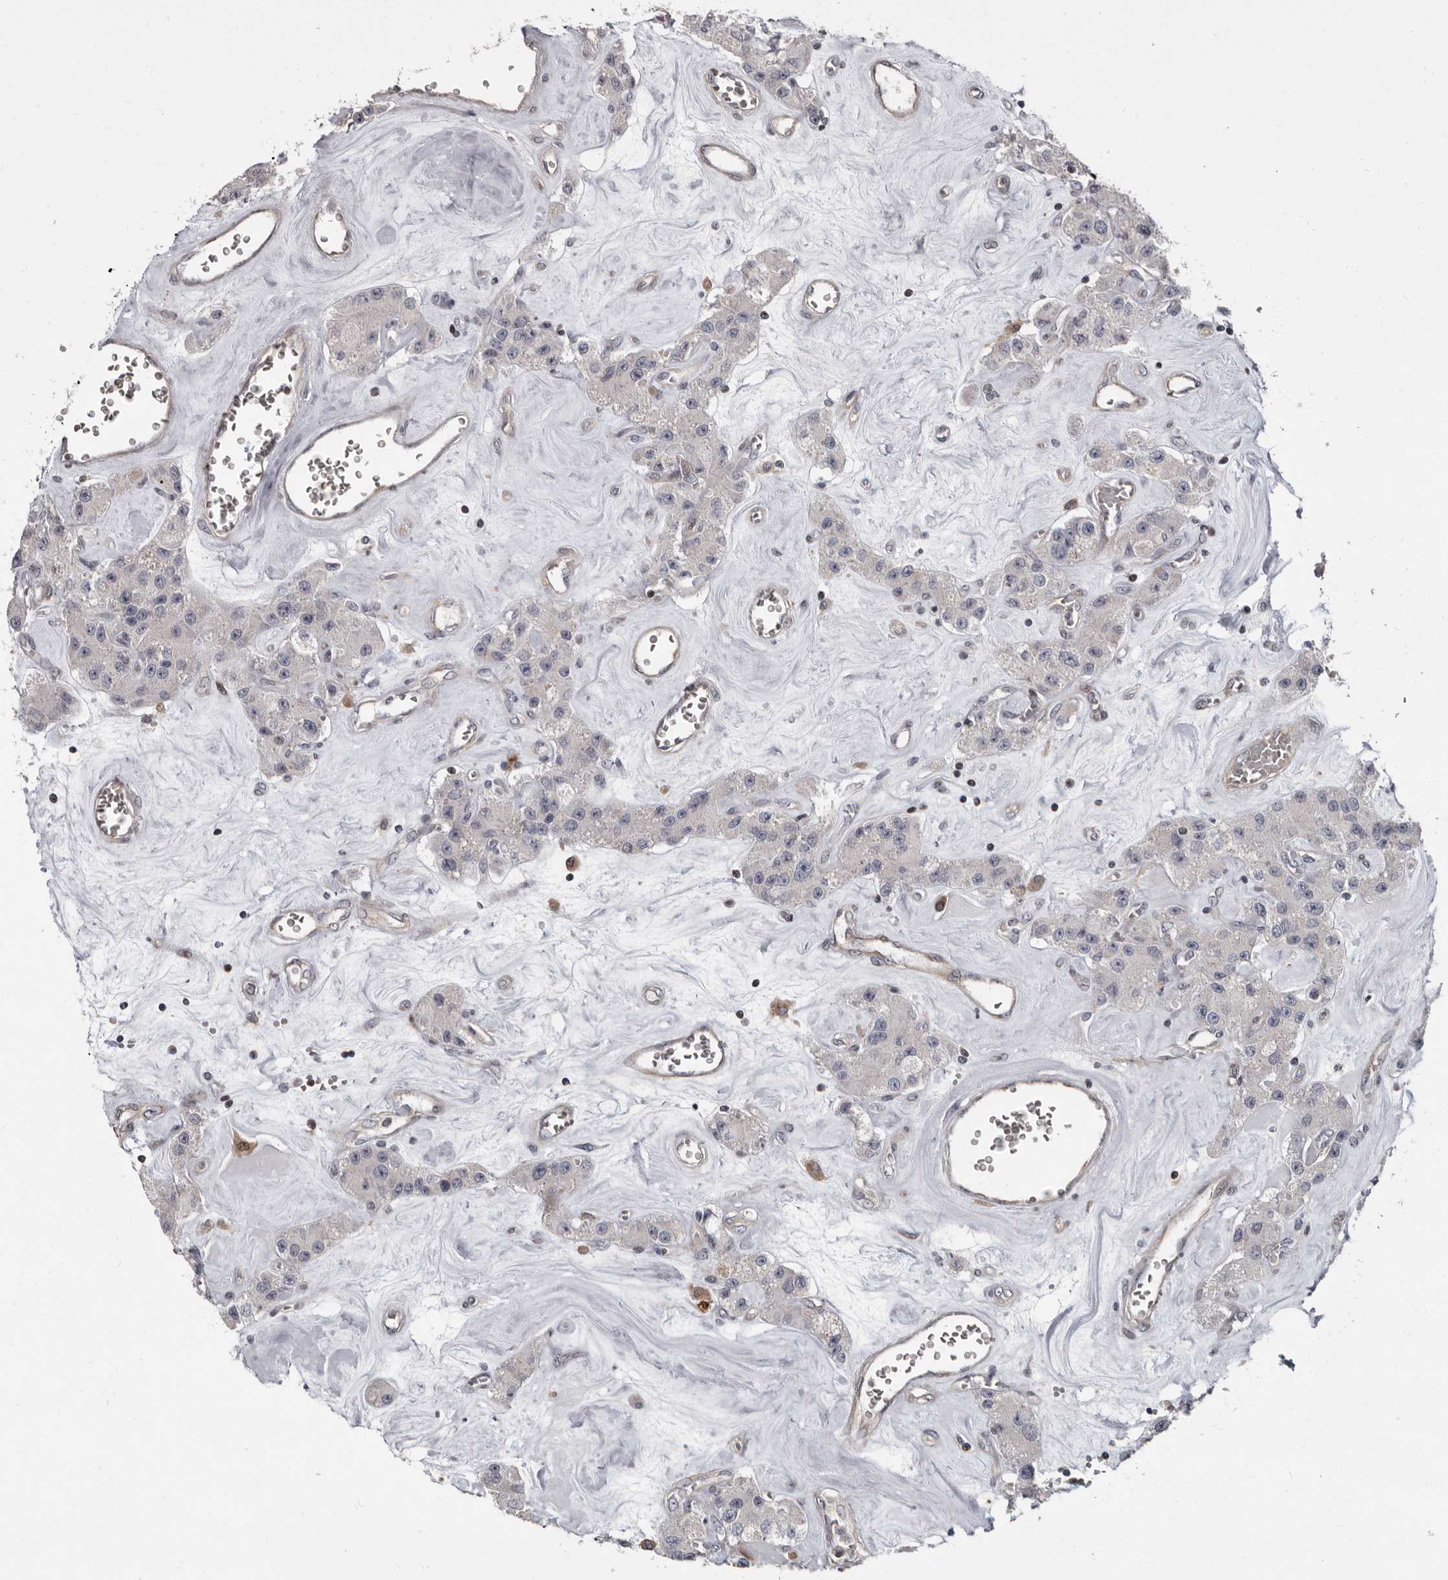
{"staining": {"intensity": "negative", "quantity": "none", "location": "none"}, "tissue": "carcinoid", "cell_type": "Tumor cells", "image_type": "cancer", "snomed": [{"axis": "morphology", "description": "Carcinoid, malignant, NOS"}, {"axis": "topography", "description": "Pancreas"}], "caption": "An image of human malignant carcinoid is negative for staining in tumor cells.", "gene": "FGFR4", "patient": {"sex": "male", "age": 41}}